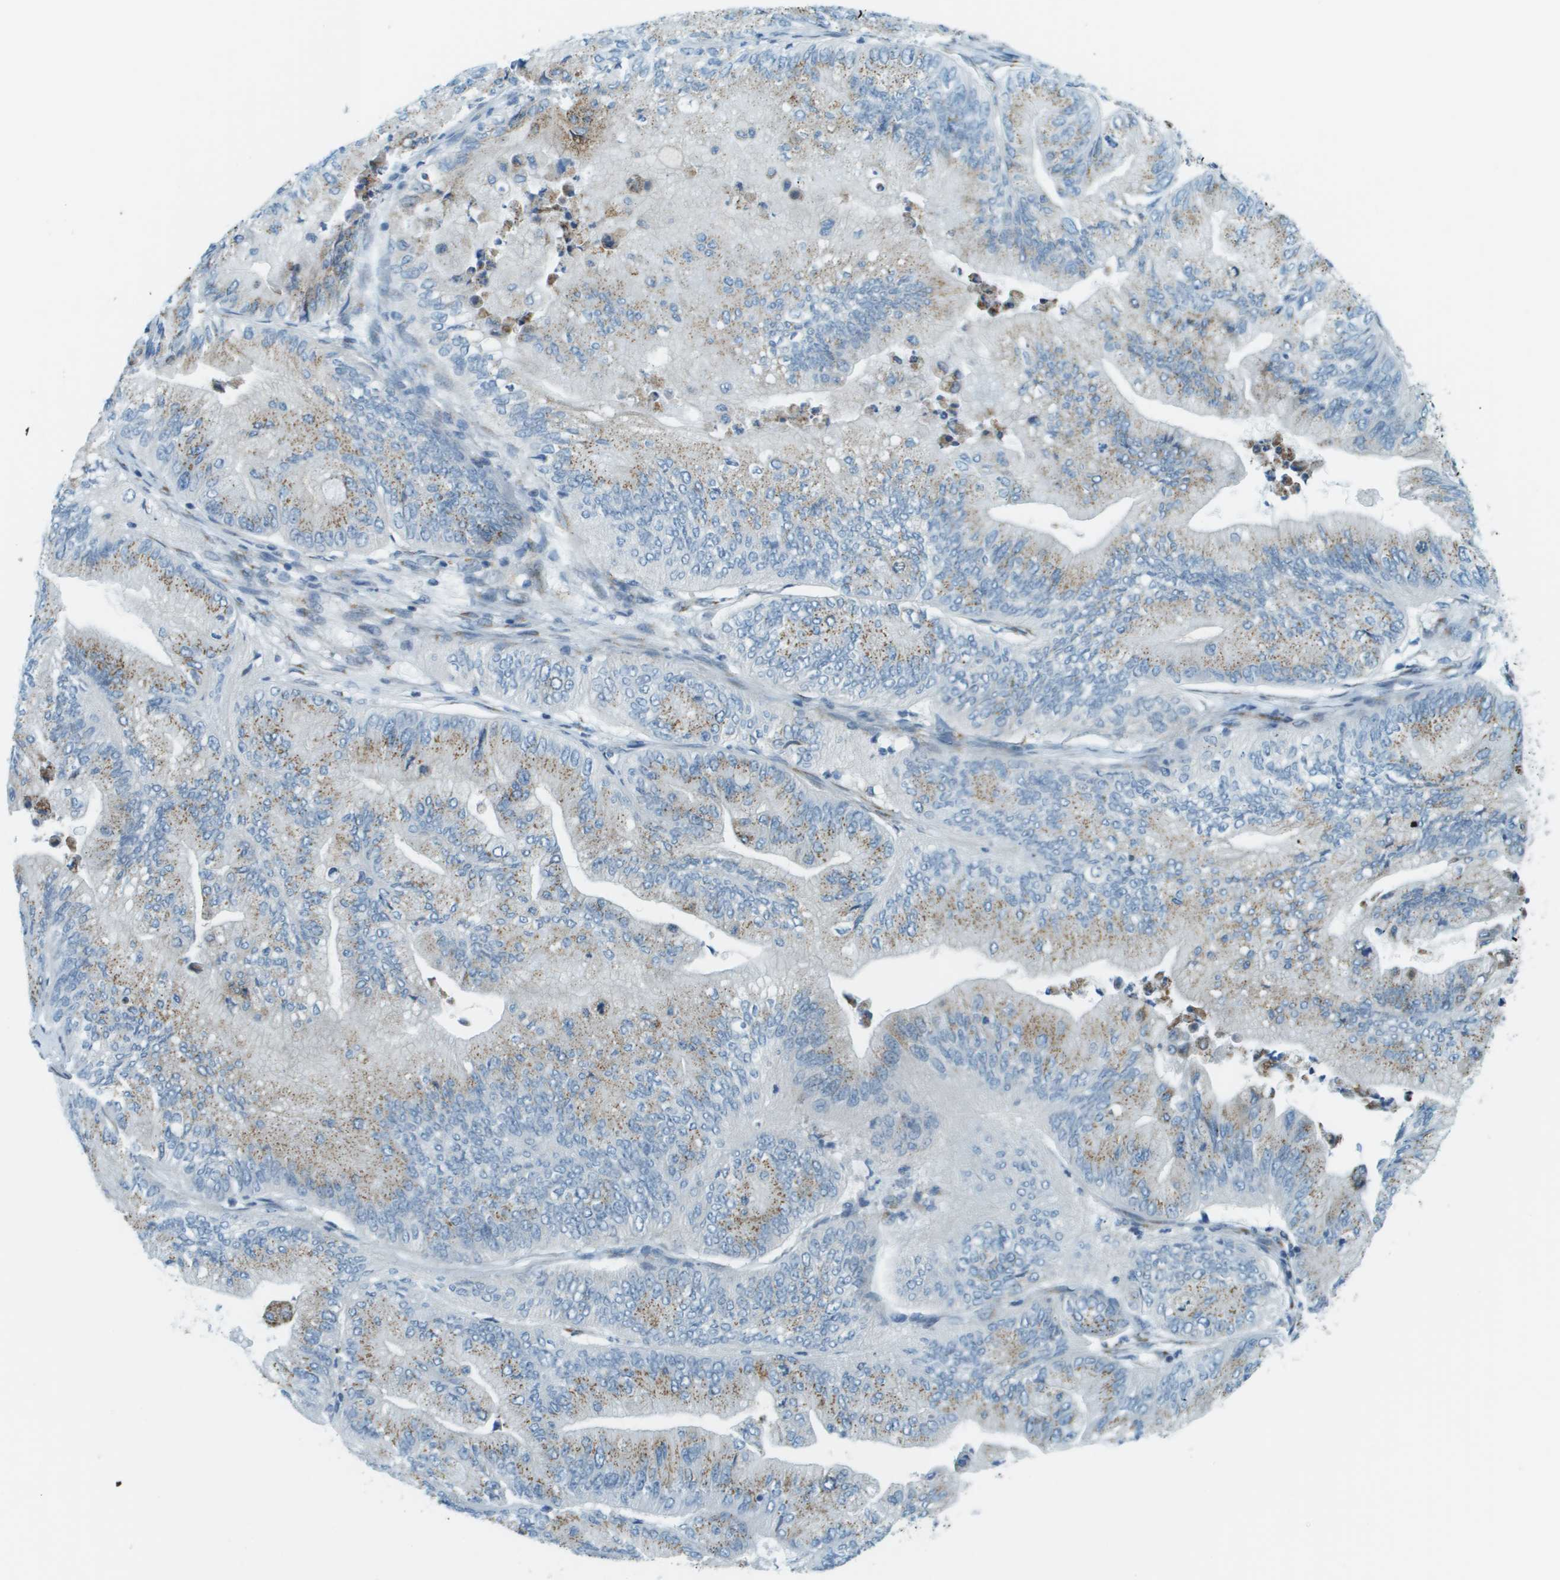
{"staining": {"intensity": "moderate", "quantity": "25%-75%", "location": "cytoplasmic/membranous"}, "tissue": "ovarian cancer", "cell_type": "Tumor cells", "image_type": "cancer", "snomed": [{"axis": "morphology", "description": "Cystadenocarcinoma, mucinous, NOS"}, {"axis": "topography", "description": "Ovary"}], "caption": "Immunohistochemistry image of neoplastic tissue: ovarian cancer (mucinous cystadenocarcinoma) stained using IHC displays medium levels of moderate protein expression localized specifically in the cytoplasmic/membranous of tumor cells, appearing as a cytoplasmic/membranous brown color.", "gene": "ACBD3", "patient": {"sex": "female", "age": 61}}